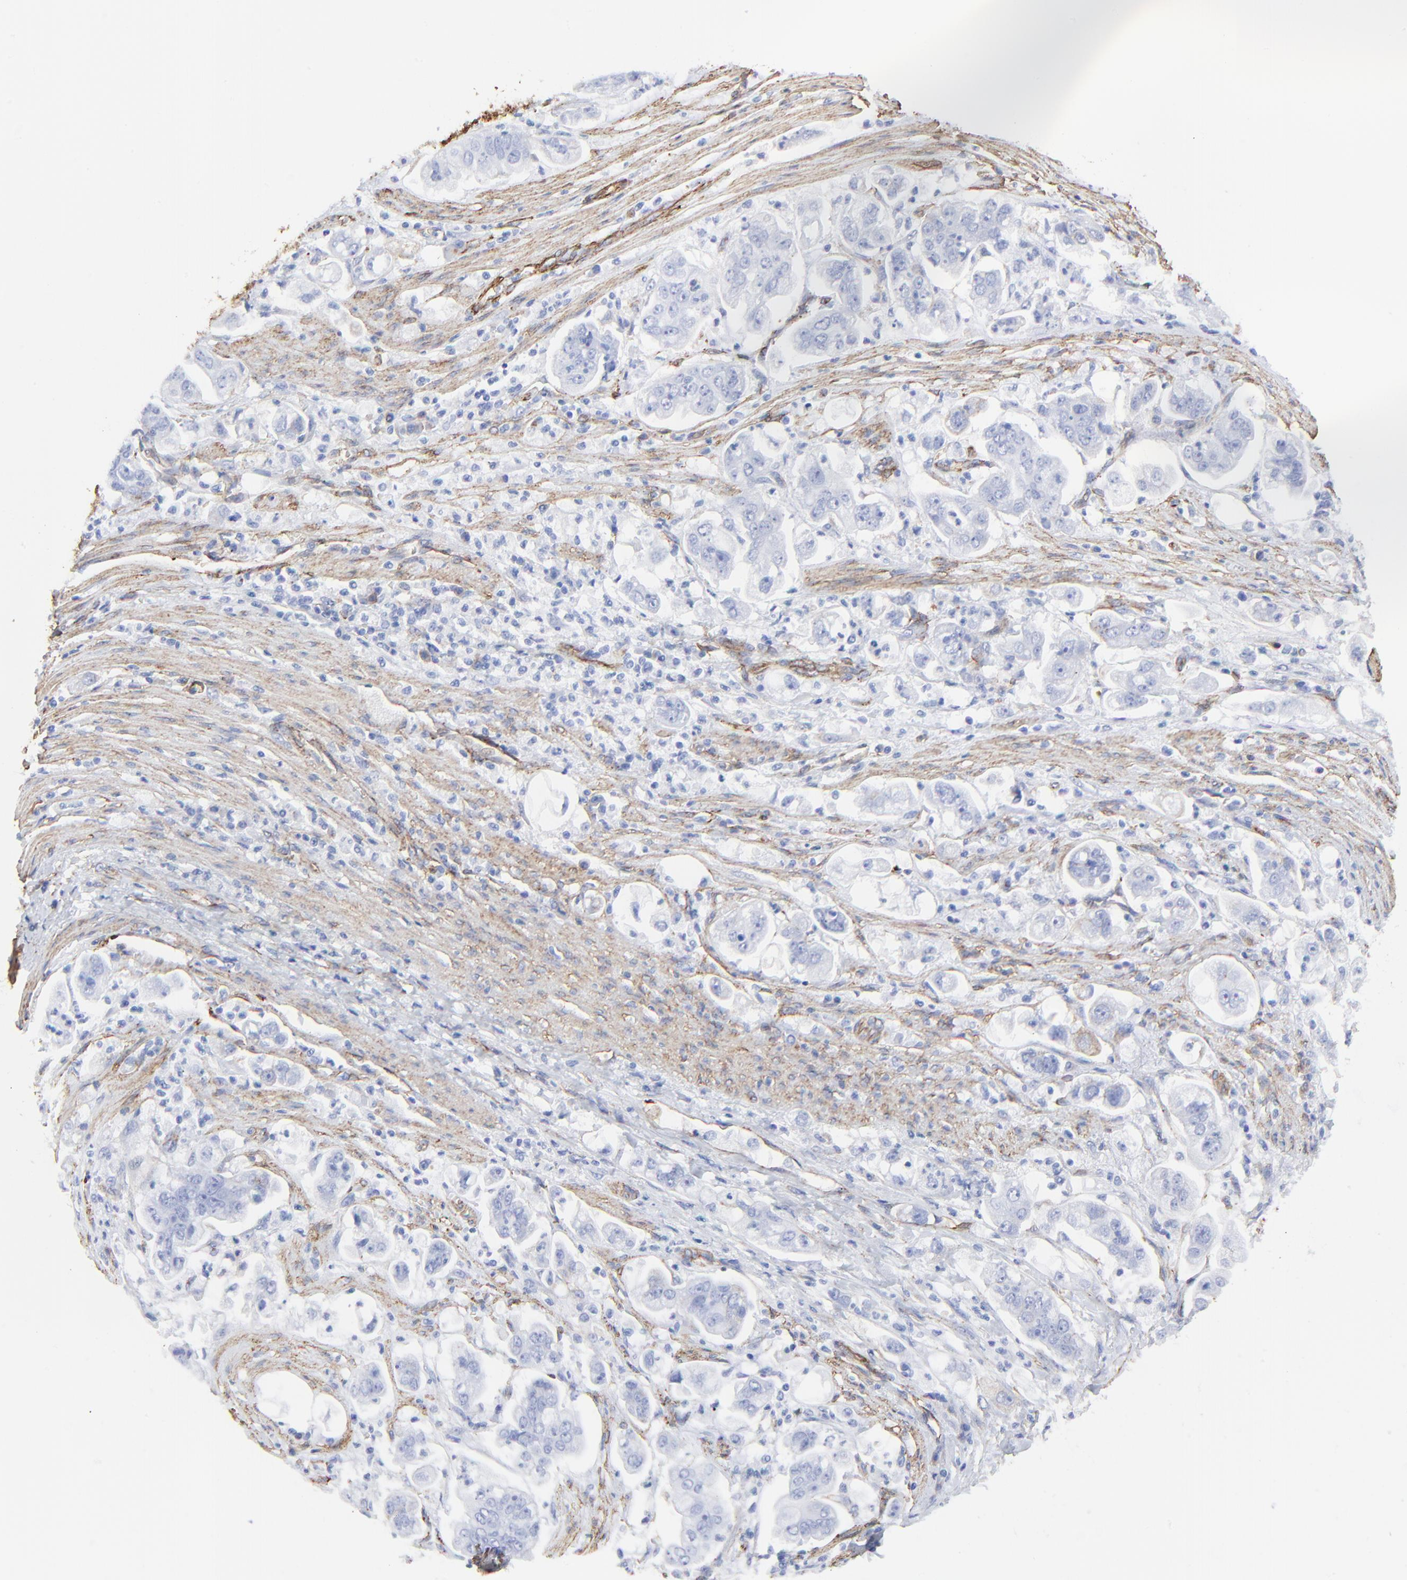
{"staining": {"intensity": "negative", "quantity": "none", "location": "none"}, "tissue": "stomach cancer", "cell_type": "Tumor cells", "image_type": "cancer", "snomed": [{"axis": "morphology", "description": "Adenocarcinoma, NOS"}, {"axis": "topography", "description": "Stomach"}], "caption": "This is an IHC micrograph of human stomach cancer. There is no staining in tumor cells.", "gene": "CAV1", "patient": {"sex": "male", "age": 62}}